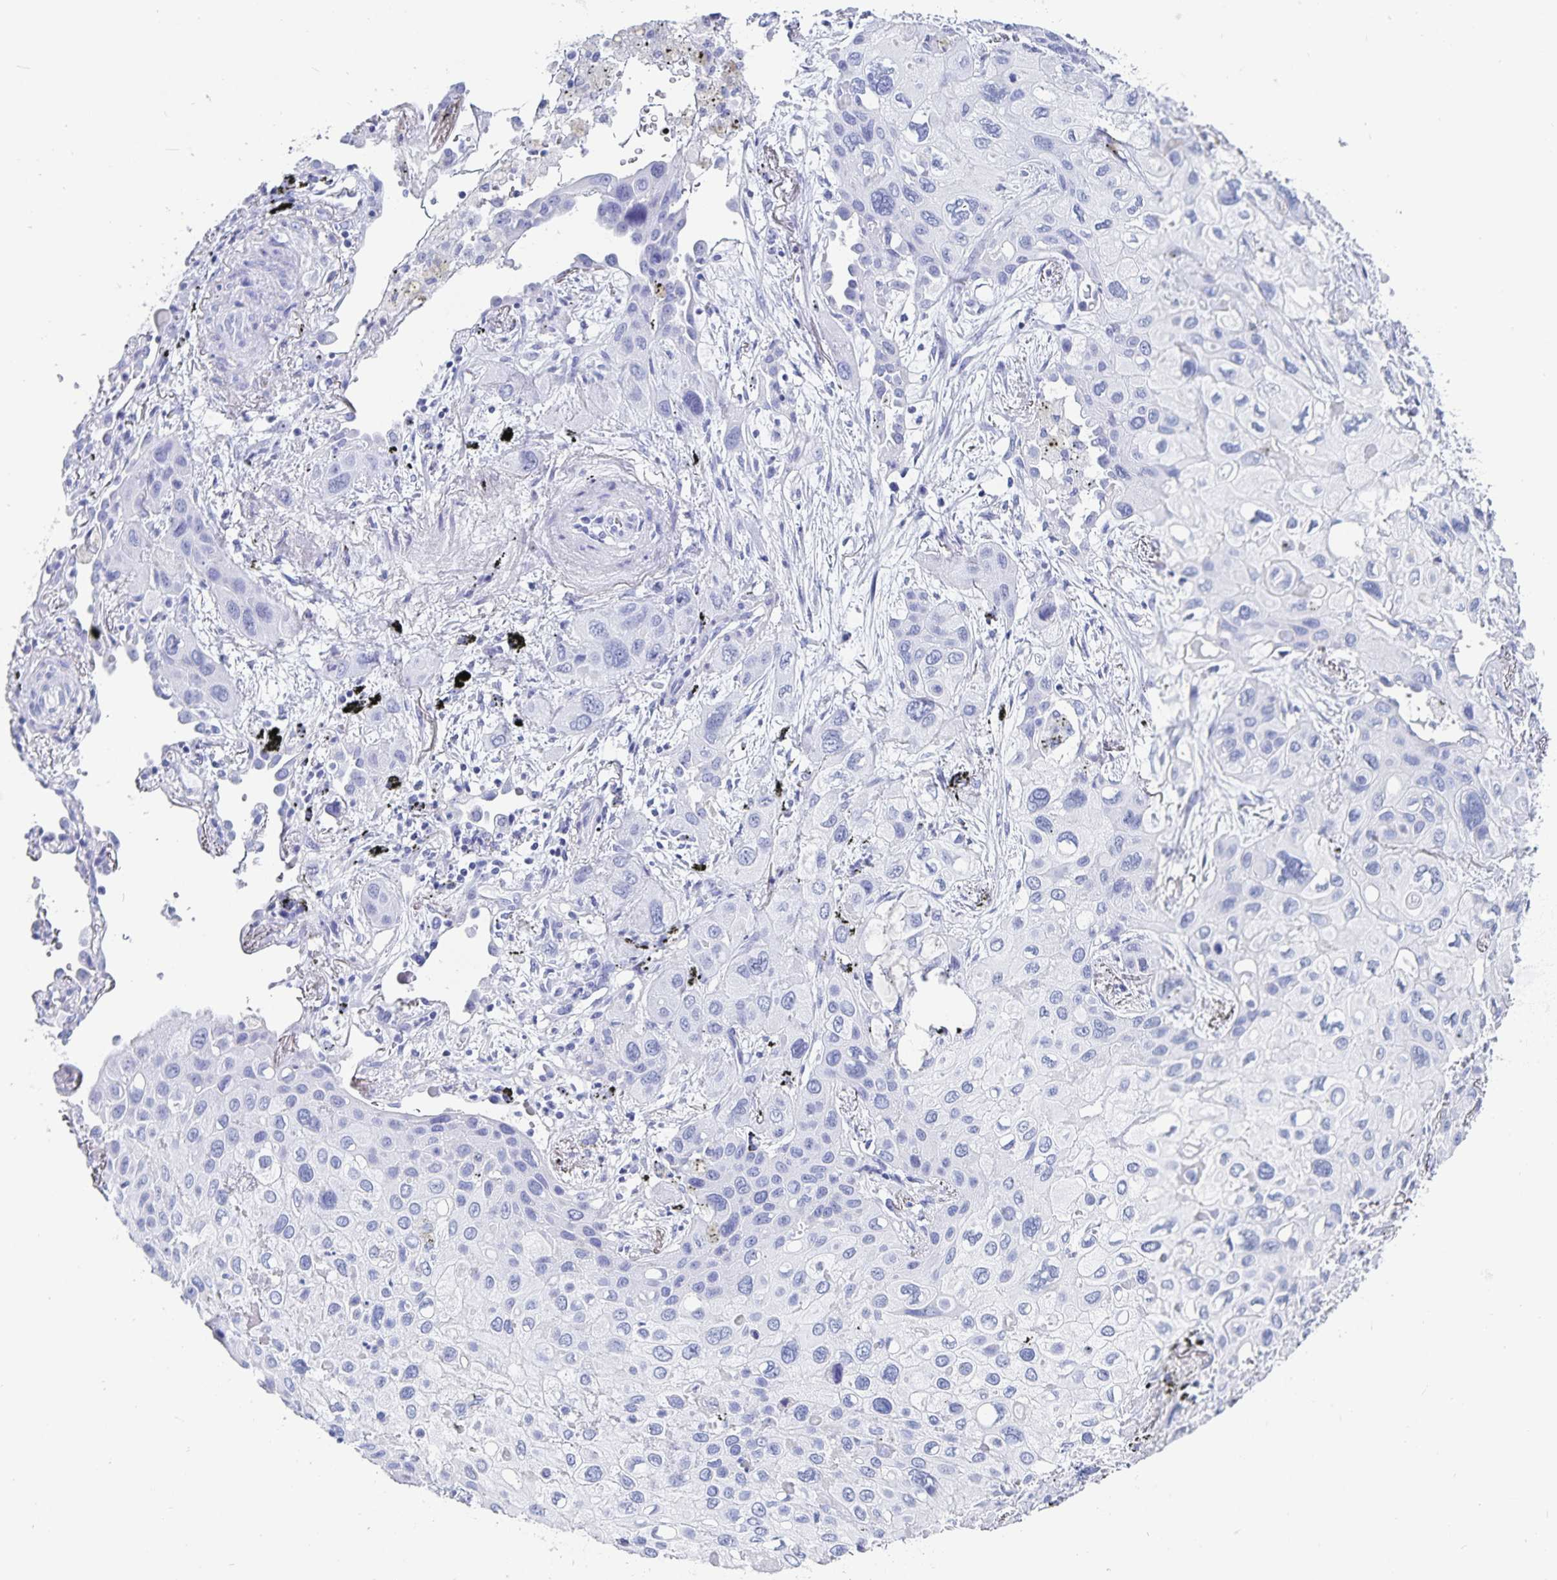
{"staining": {"intensity": "negative", "quantity": "none", "location": "none"}, "tissue": "lung cancer", "cell_type": "Tumor cells", "image_type": "cancer", "snomed": [{"axis": "morphology", "description": "Squamous cell carcinoma, NOS"}, {"axis": "morphology", "description": "Squamous cell carcinoma, metastatic, NOS"}, {"axis": "topography", "description": "Lung"}], "caption": "This histopathology image is of lung cancer (metastatic squamous cell carcinoma) stained with immunohistochemistry (IHC) to label a protein in brown with the nuclei are counter-stained blue. There is no expression in tumor cells.", "gene": "C19orf73", "patient": {"sex": "male", "age": 59}}